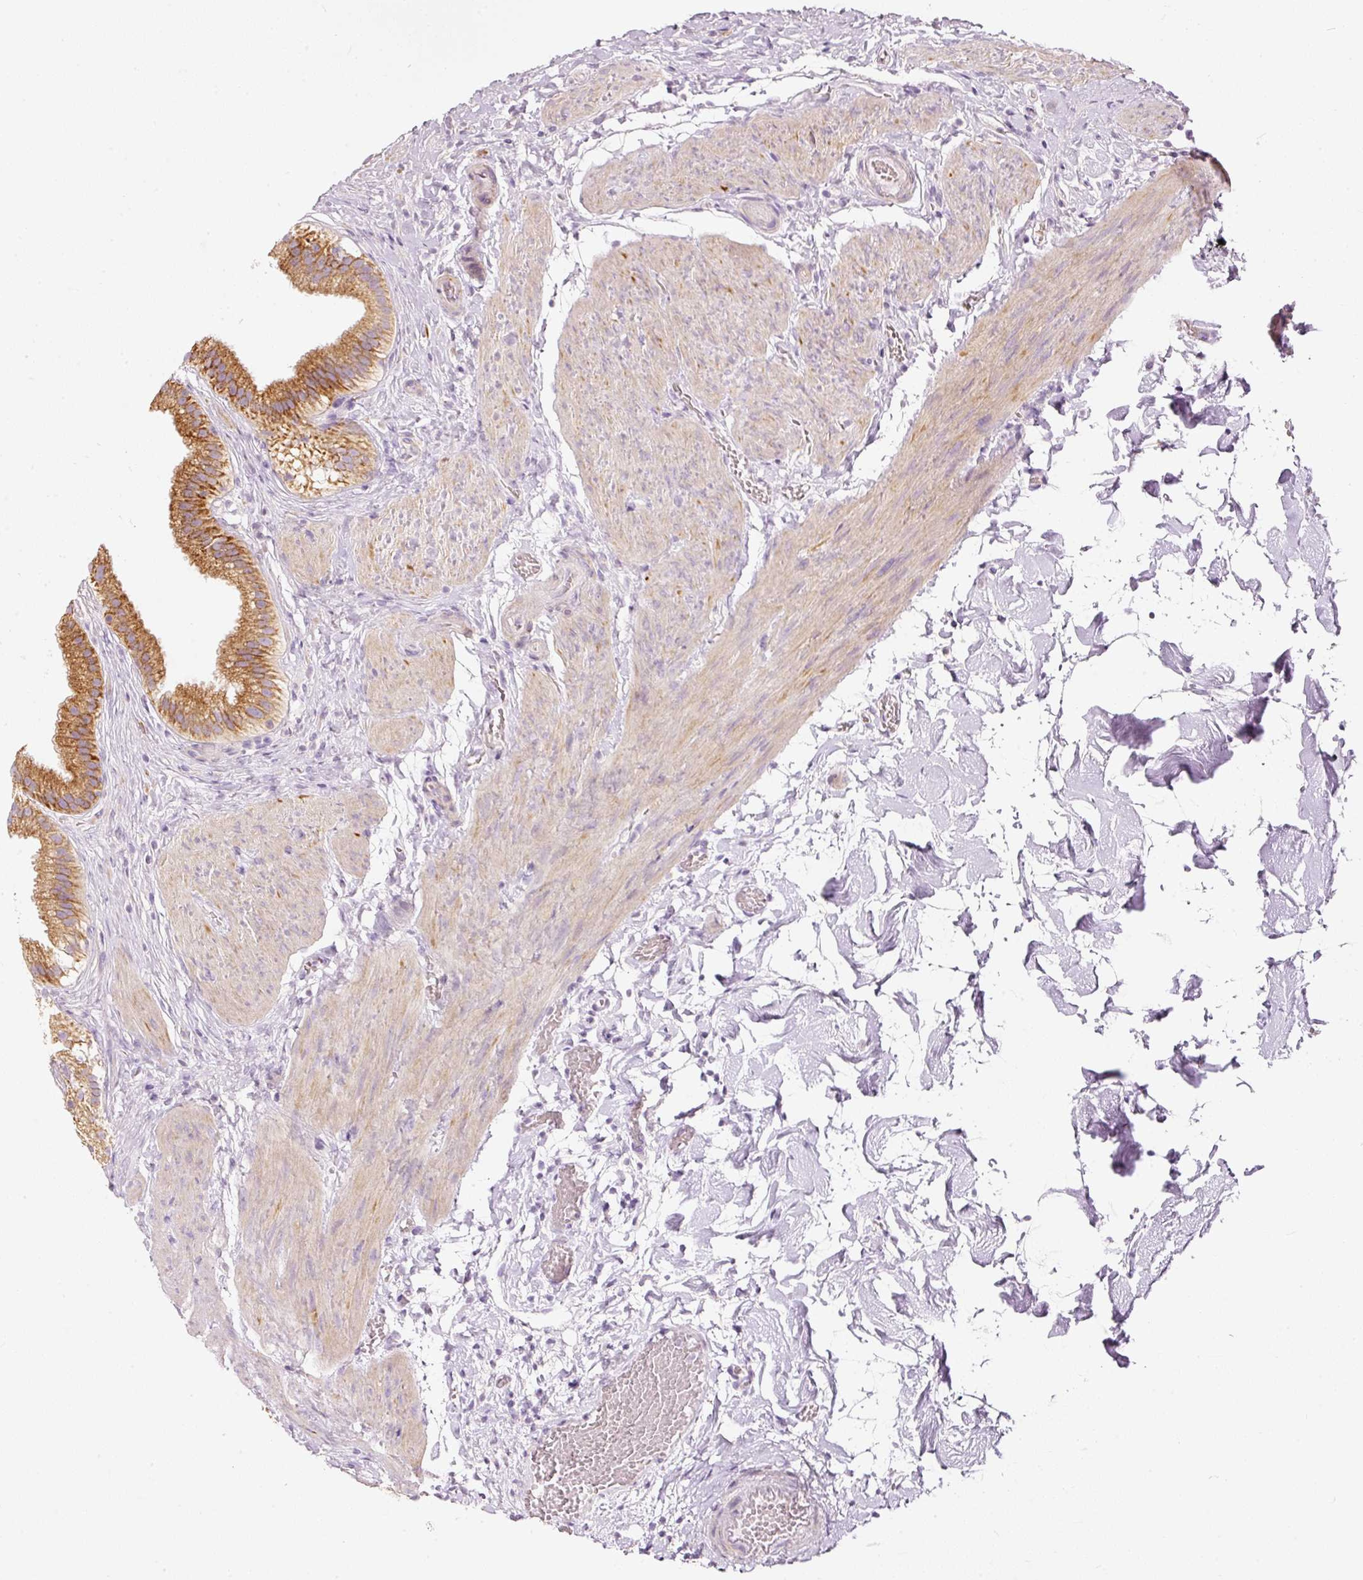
{"staining": {"intensity": "strong", "quantity": ">75%", "location": "cytoplasmic/membranous"}, "tissue": "gallbladder", "cell_type": "Glandular cells", "image_type": "normal", "snomed": [{"axis": "morphology", "description": "Normal tissue, NOS"}, {"axis": "topography", "description": "Gallbladder"}], "caption": "Immunohistochemistry (IHC) of normal gallbladder shows high levels of strong cytoplasmic/membranous positivity in about >75% of glandular cells. (Stains: DAB (3,3'-diaminobenzidine) in brown, nuclei in blue, Microscopy: brightfield microscopy at high magnification).", "gene": "MTHFD2", "patient": {"sex": "female", "age": 63}}